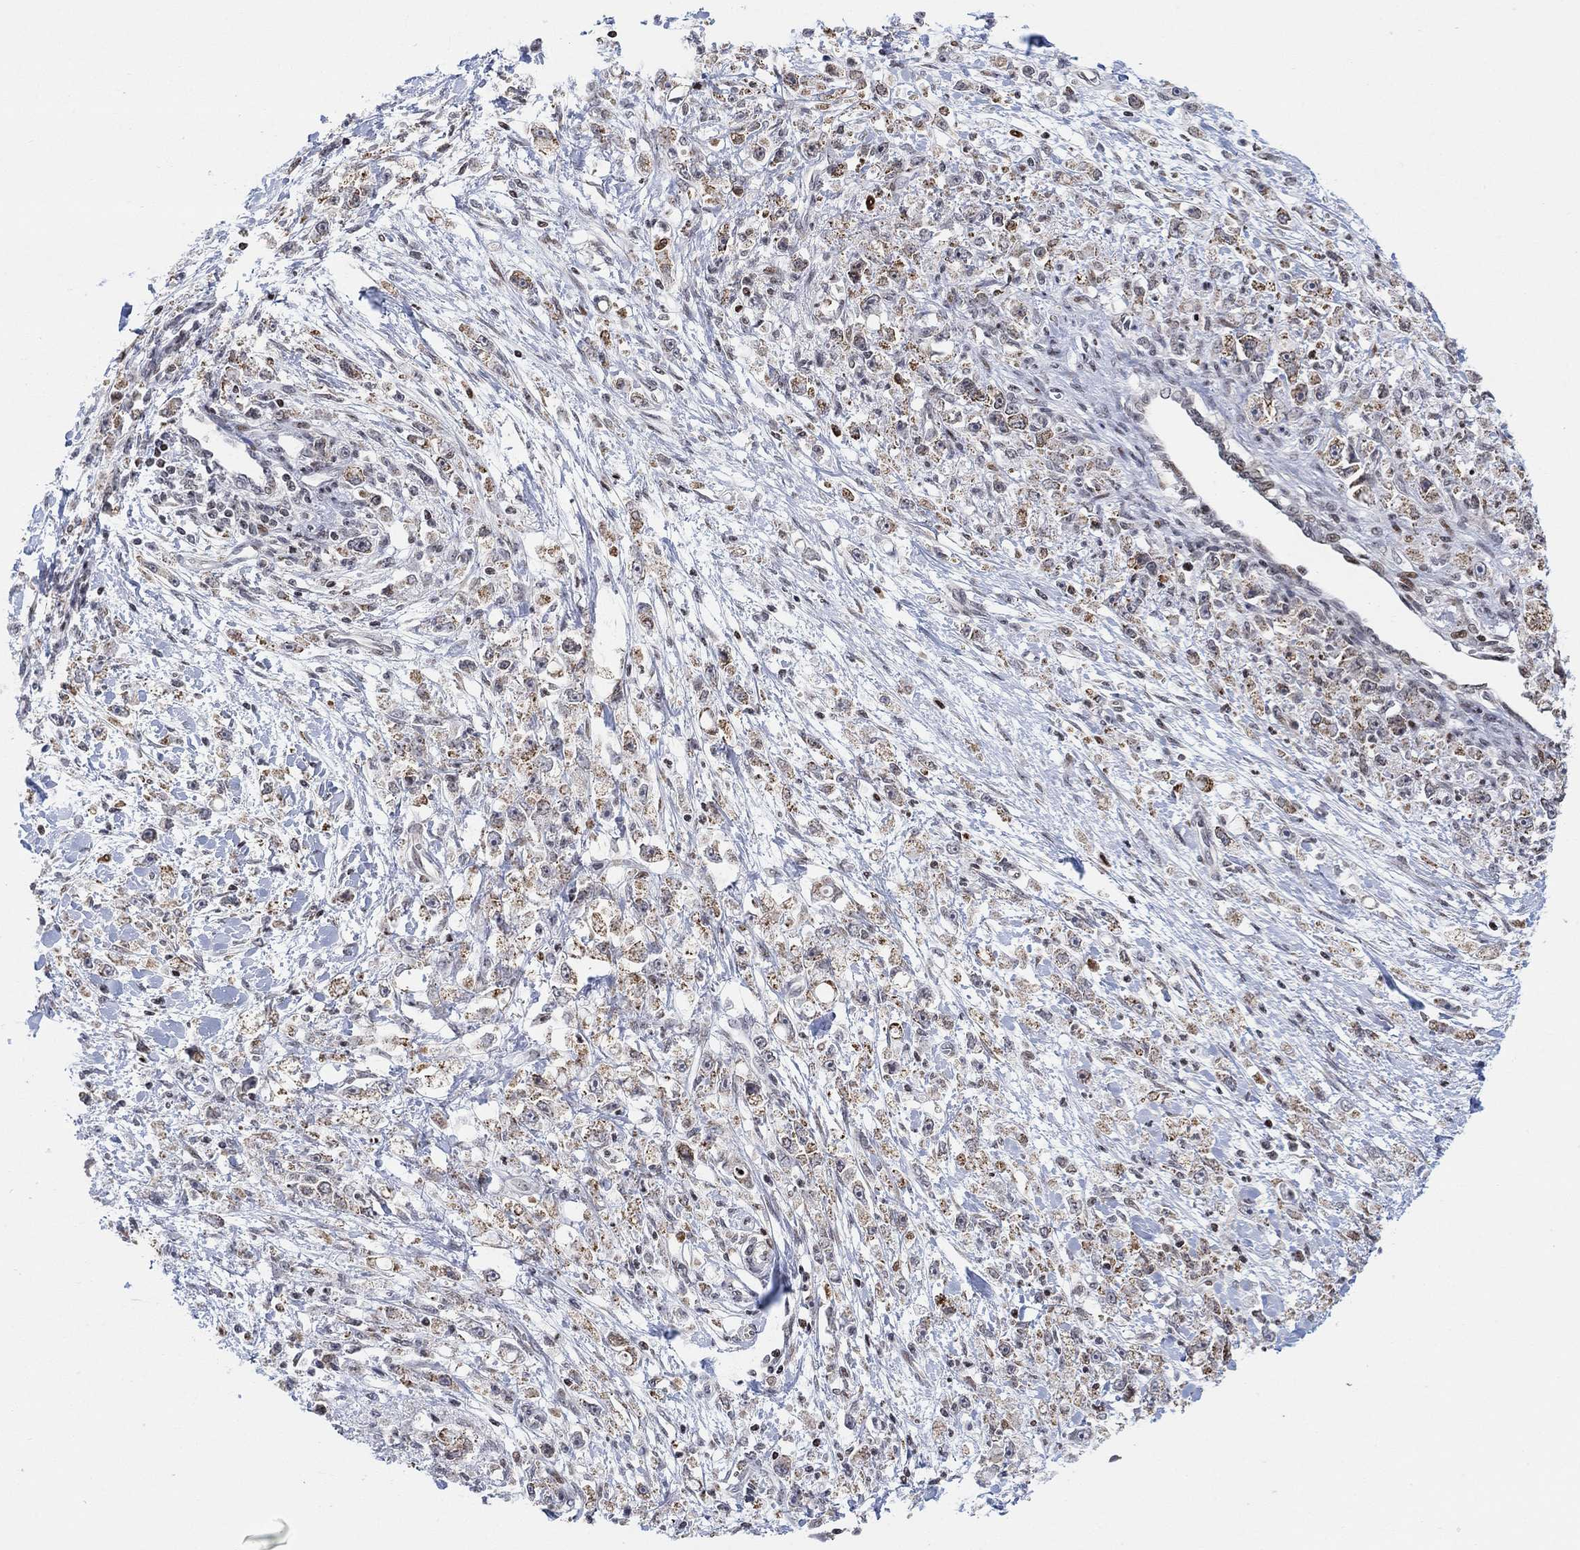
{"staining": {"intensity": "moderate", "quantity": ">75%", "location": "cytoplasmic/membranous"}, "tissue": "stomach cancer", "cell_type": "Tumor cells", "image_type": "cancer", "snomed": [{"axis": "morphology", "description": "Adenocarcinoma, NOS"}, {"axis": "topography", "description": "Stomach"}], "caption": "Protein staining exhibits moderate cytoplasmic/membranous staining in about >75% of tumor cells in stomach cancer.", "gene": "ABHD14A", "patient": {"sex": "female", "age": 59}}